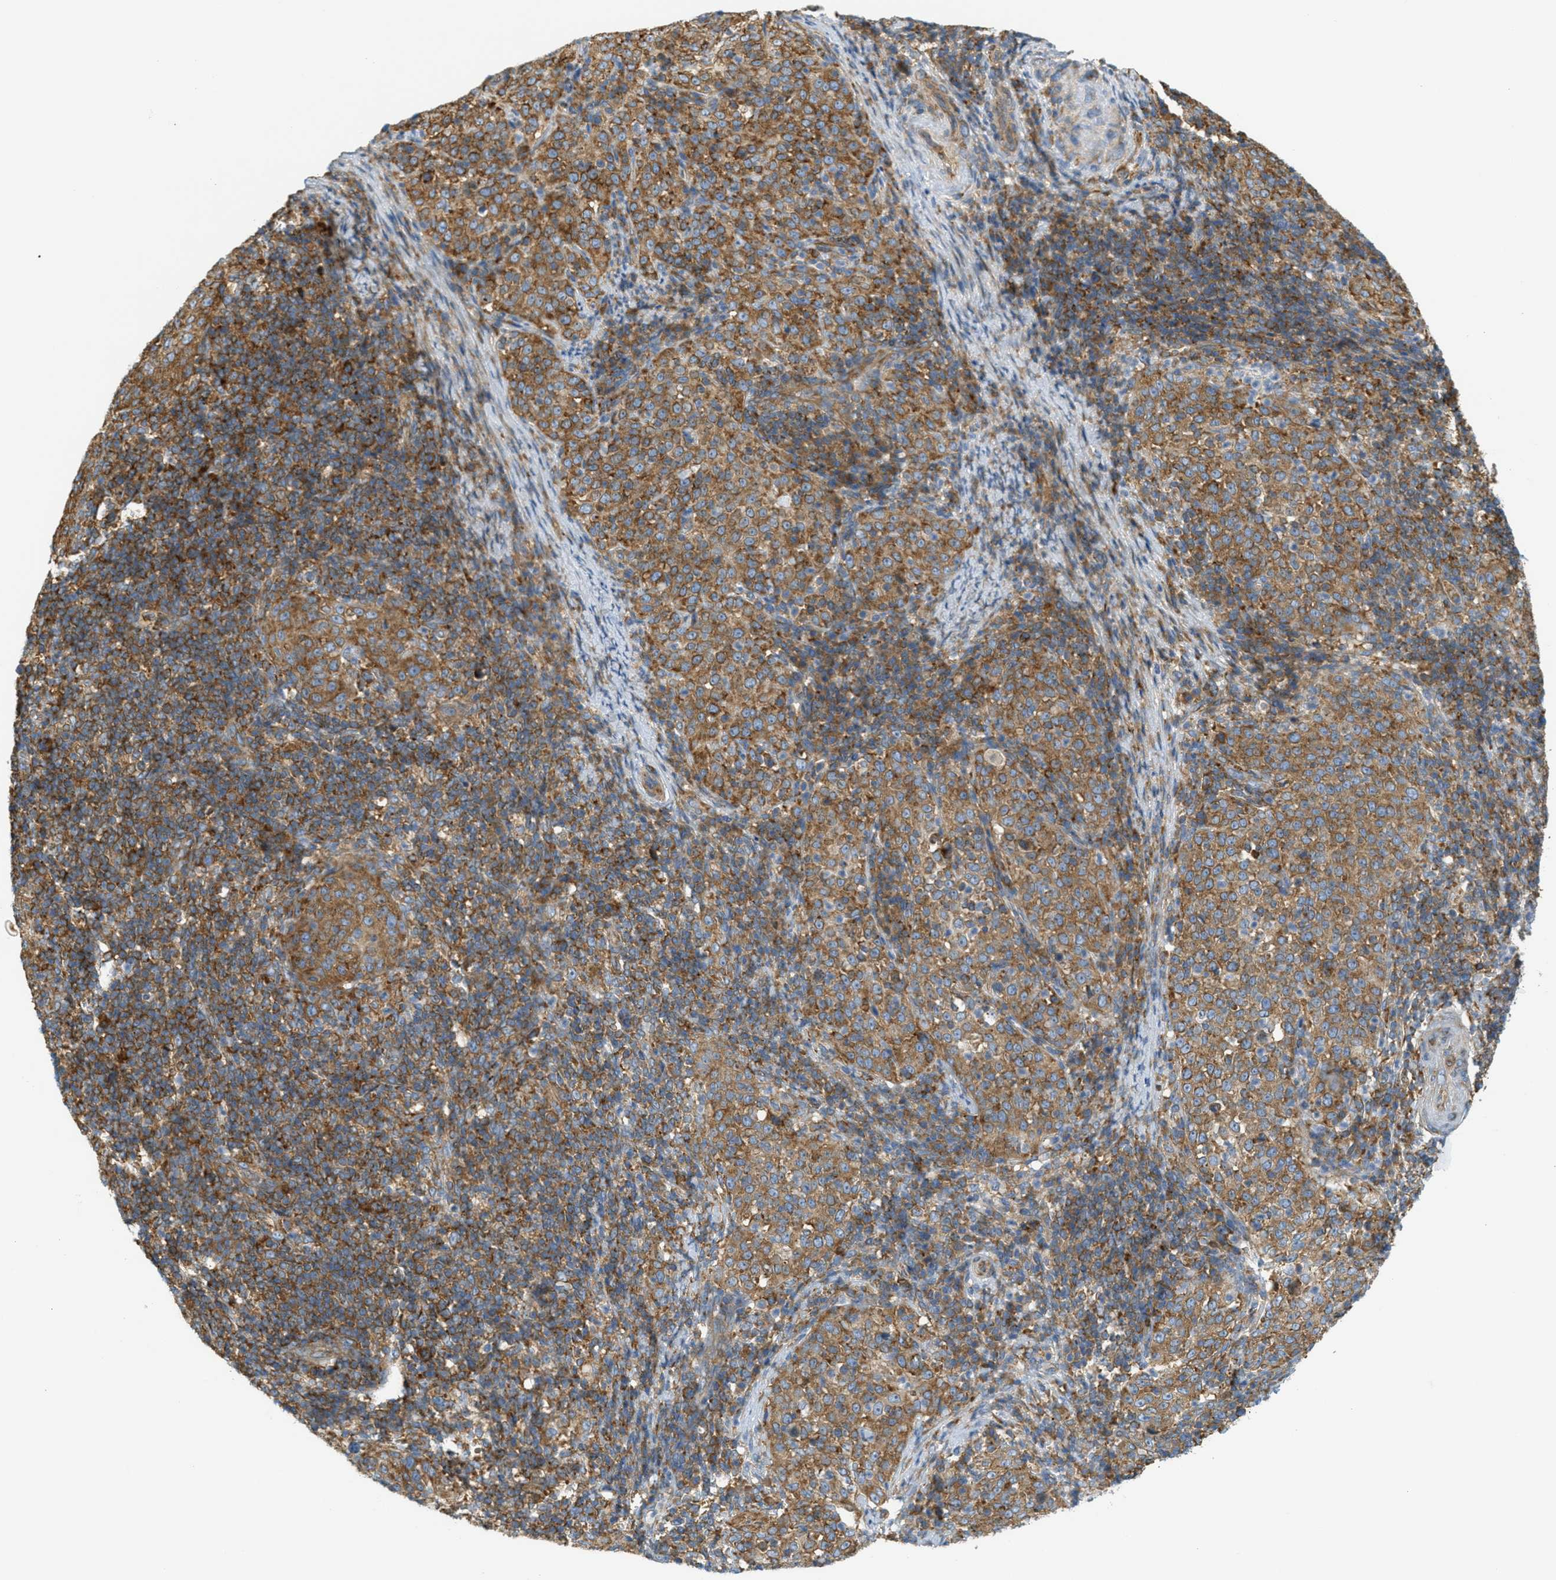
{"staining": {"intensity": "moderate", "quantity": ">75%", "location": "cytoplasmic/membranous"}, "tissue": "cervical cancer", "cell_type": "Tumor cells", "image_type": "cancer", "snomed": [{"axis": "morphology", "description": "Squamous cell carcinoma, NOS"}, {"axis": "topography", "description": "Cervix"}], "caption": "About >75% of tumor cells in human squamous cell carcinoma (cervical) reveal moderate cytoplasmic/membranous protein staining as visualized by brown immunohistochemical staining.", "gene": "ABCF1", "patient": {"sex": "female", "age": 51}}